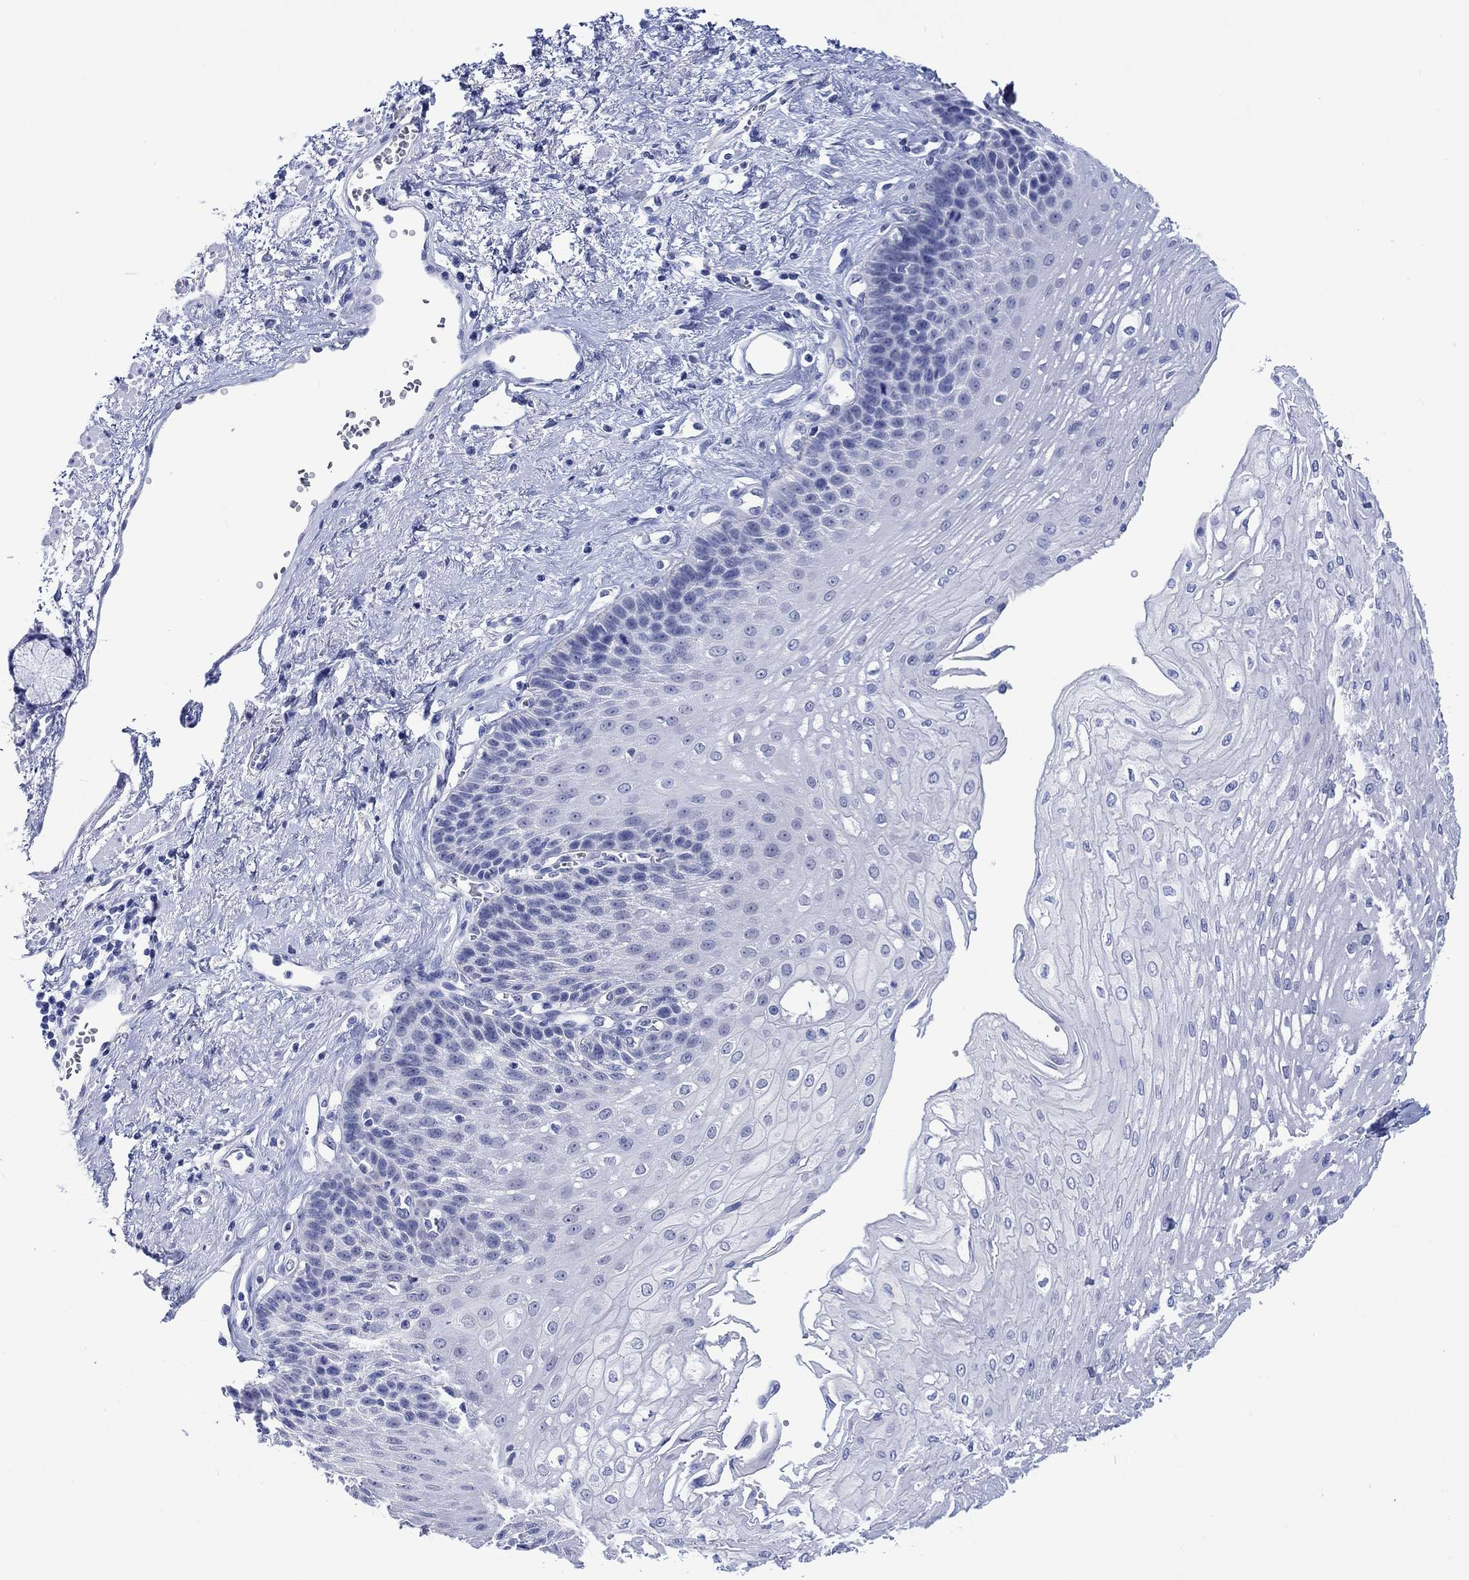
{"staining": {"intensity": "negative", "quantity": "none", "location": "none"}, "tissue": "esophagus", "cell_type": "Squamous epithelial cells", "image_type": "normal", "snomed": [{"axis": "morphology", "description": "Normal tissue, NOS"}, {"axis": "topography", "description": "Esophagus"}], "caption": "Photomicrograph shows no protein staining in squamous epithelial cells of normal esophagus.", "gene": "KLHL33", "patient": {"sex": "female", "age": 62}}